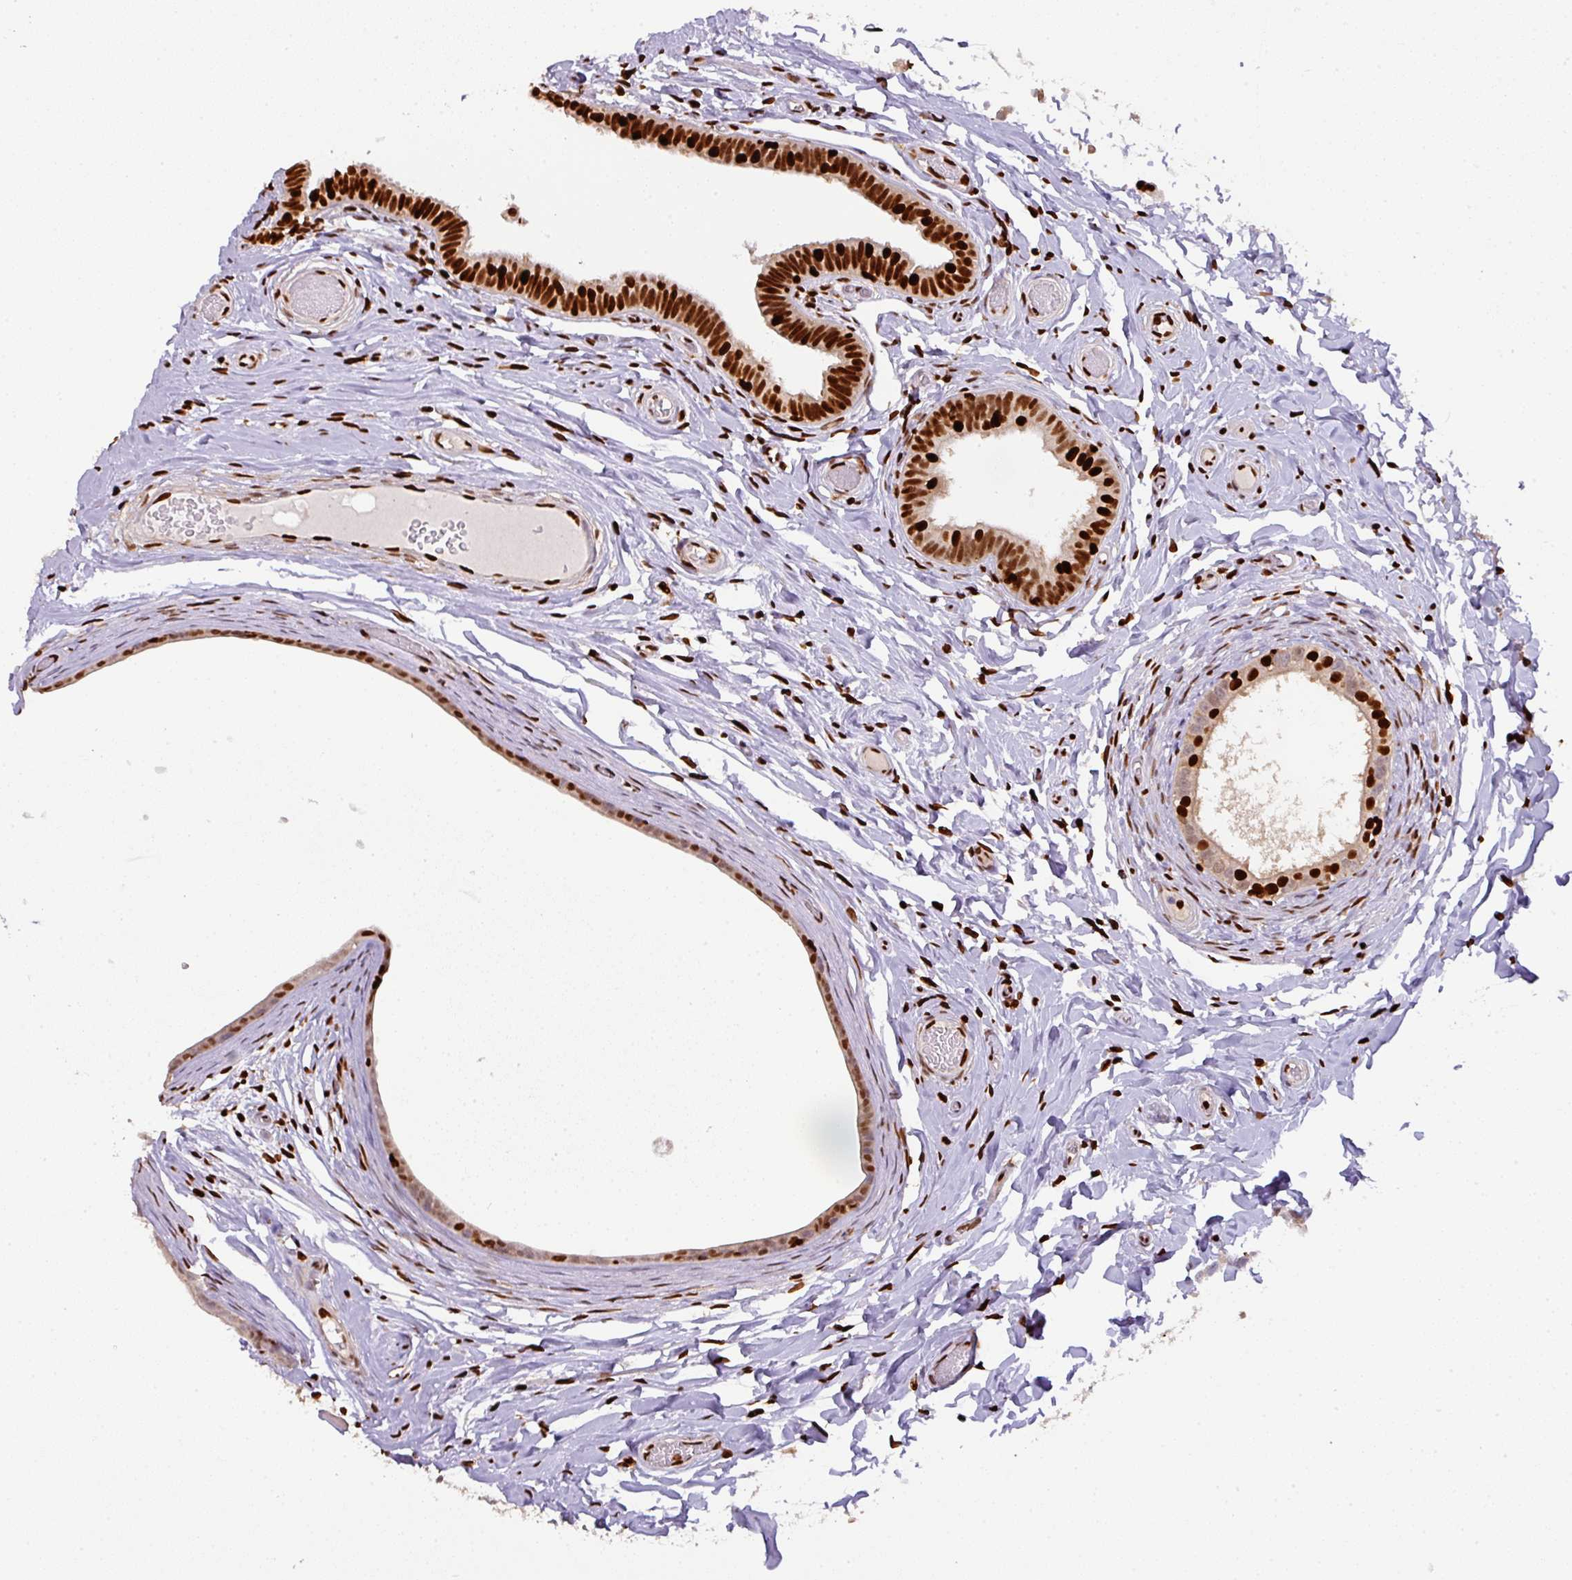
{"staining": {"intensity": "strong", "quantity": "<25%", "location": "nuclear"}, "tissue": "epididymis", "cell_type": "Glandular cells", "image_type": "normal", "snomed": [{"axis": "morphology", "description": "Normal tissue, NOS"}, {"axis": "morphology", "description": "Carcinoma, Embryonal, NOS"}, {"axis": "topography", "description": "Testis"}, {"axis": "topography", "description": "Epididymis"}], "caption": "Protein analysis of normal epididymis shows strong nuclear positivity in about <25% of glandular cells. Using DAB (3,3'-diaminobenzidine) (brown) and hematoxylin (blue) stains, captured at high magnification using brightfield microscopy.", "gene": "SAMHD1", "patient": {"sex": "male", "age": 36}}